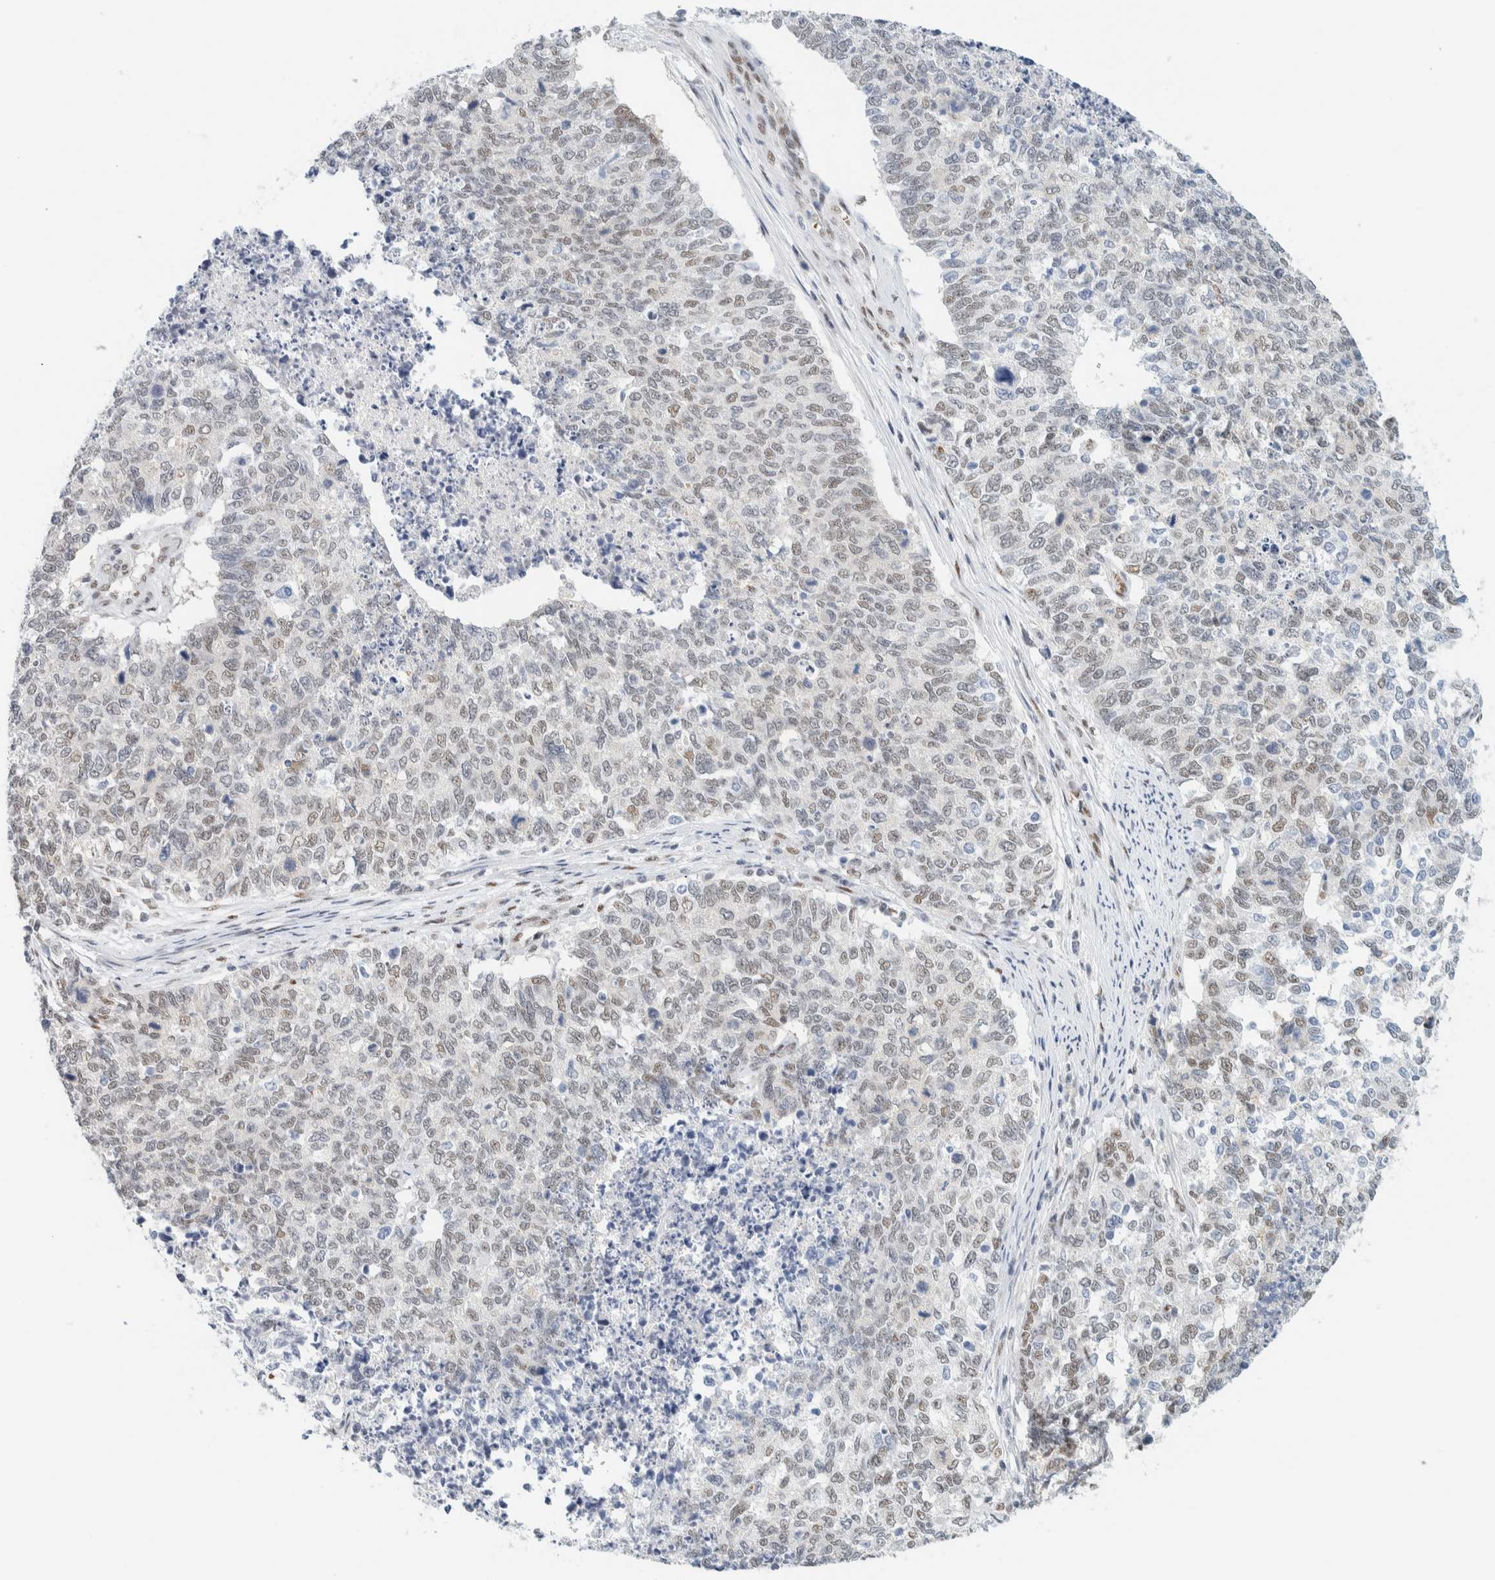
{"staining": {"intensity": "weak", "quantity": "<25%", "location": "nuclear"}, "tissue": "cervical cancer", "cell_type": "Tumor cells", "image_type": "cancer", "snomed": [{"axis": "morphology", "description": "Squamous cell carcinoma, NOS"}, {"axis": "topography", "description": "Cervix"}], "caption": "Immunohistochemical staining of cervical cancer (squamous cell carcinoma) exhibits no significant expression in tumor cells.", "gene": "ZNF683", "patient": {"sex": "female", "age": 63}}